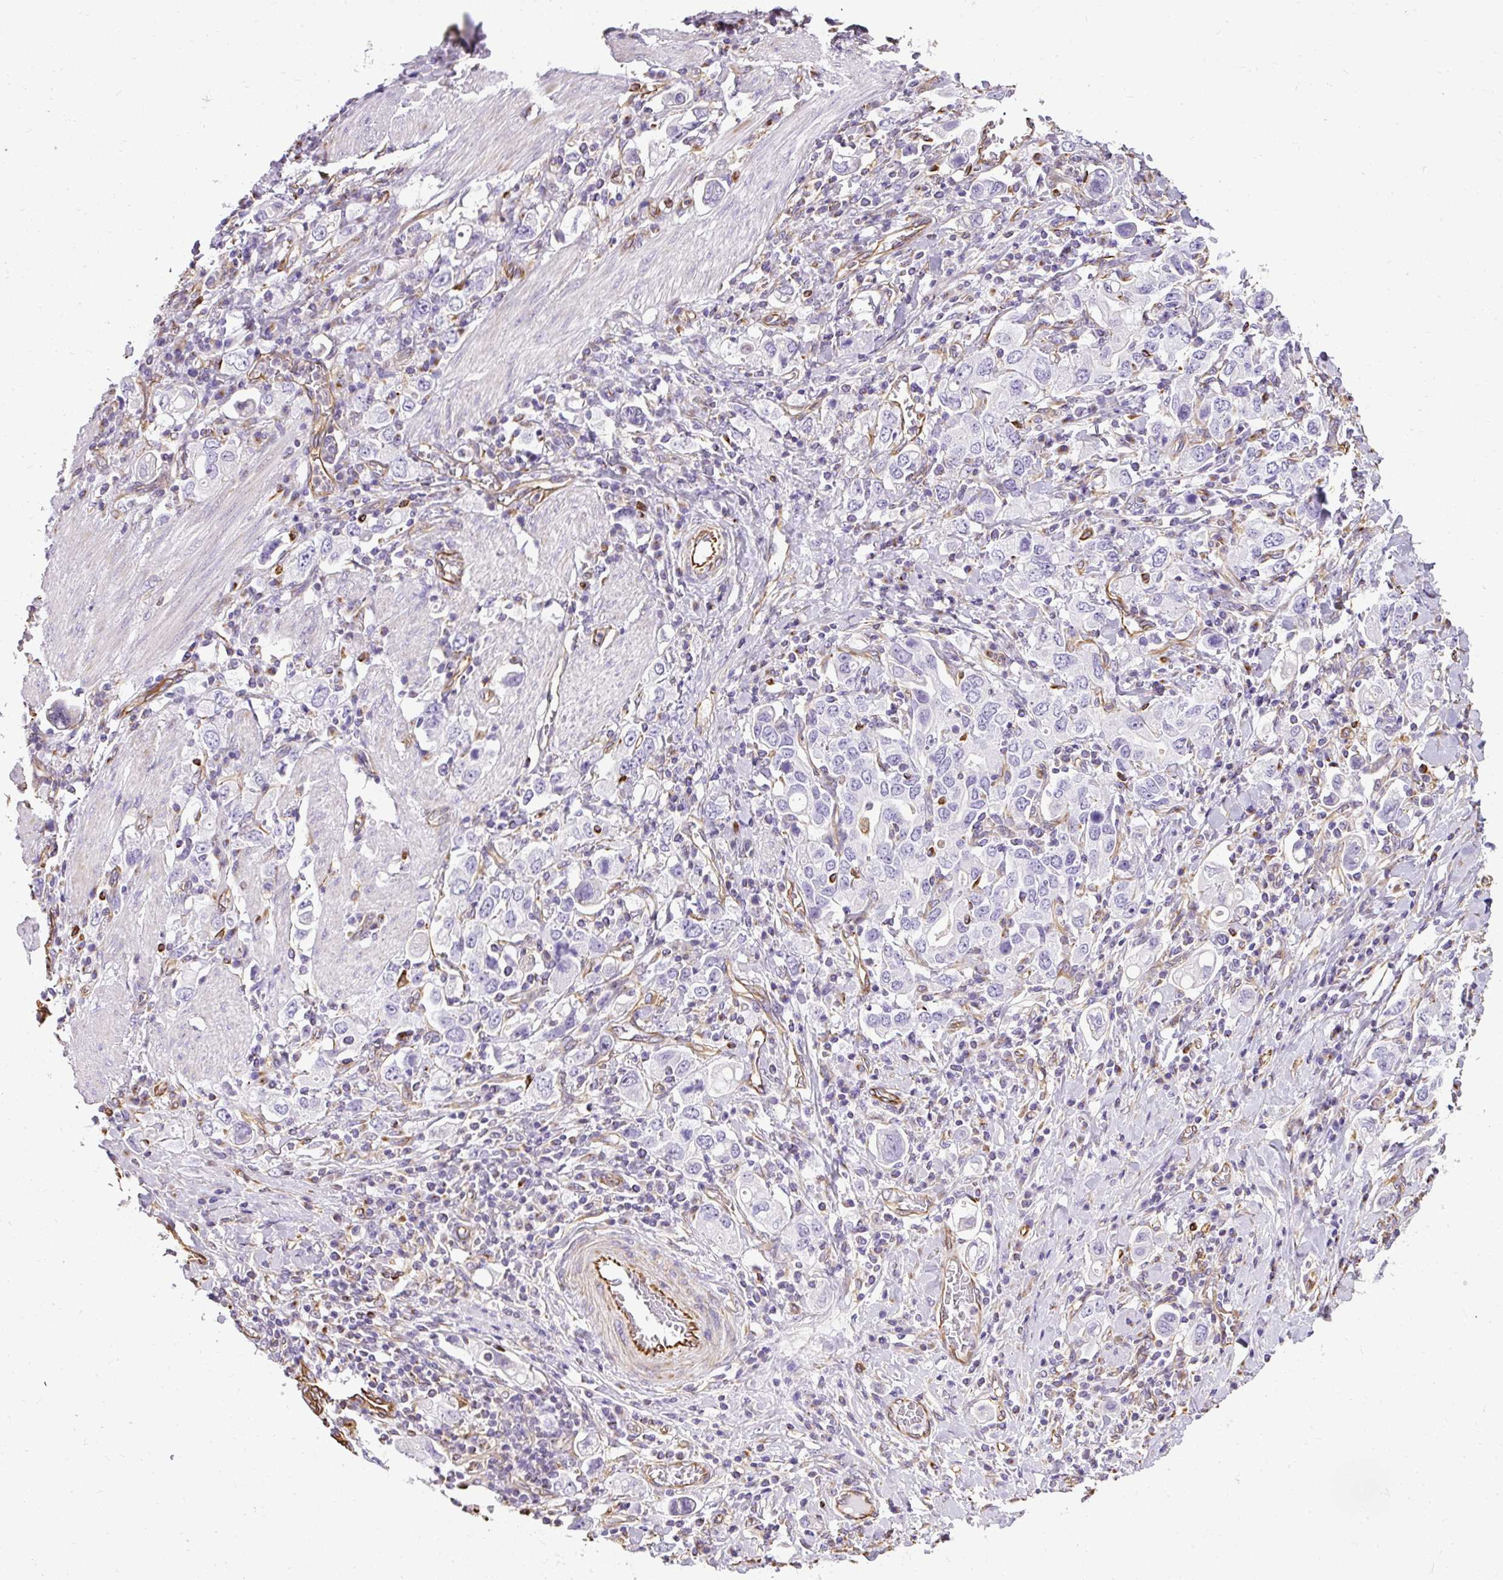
{"staining": {"intensity": "negative", "quantity": "none", "location": "none"}, "tissue": "stomach cancer", "cell_type": "Tumor cells", "image_type": "cancer", "snomed": [{"axis": "morphology", "description": "Adenocarcinoma, NOS"}, {"axis": "topography", "description": "Stomach, upper"}], "caption": "This is a histopathology image of immunohistochemistry (IHC) staining of stomach adenocarcinoma, which shows no expression in tumor cells.", "gene": "PLS1", "patient": {"sex": "male", "age": 62}}